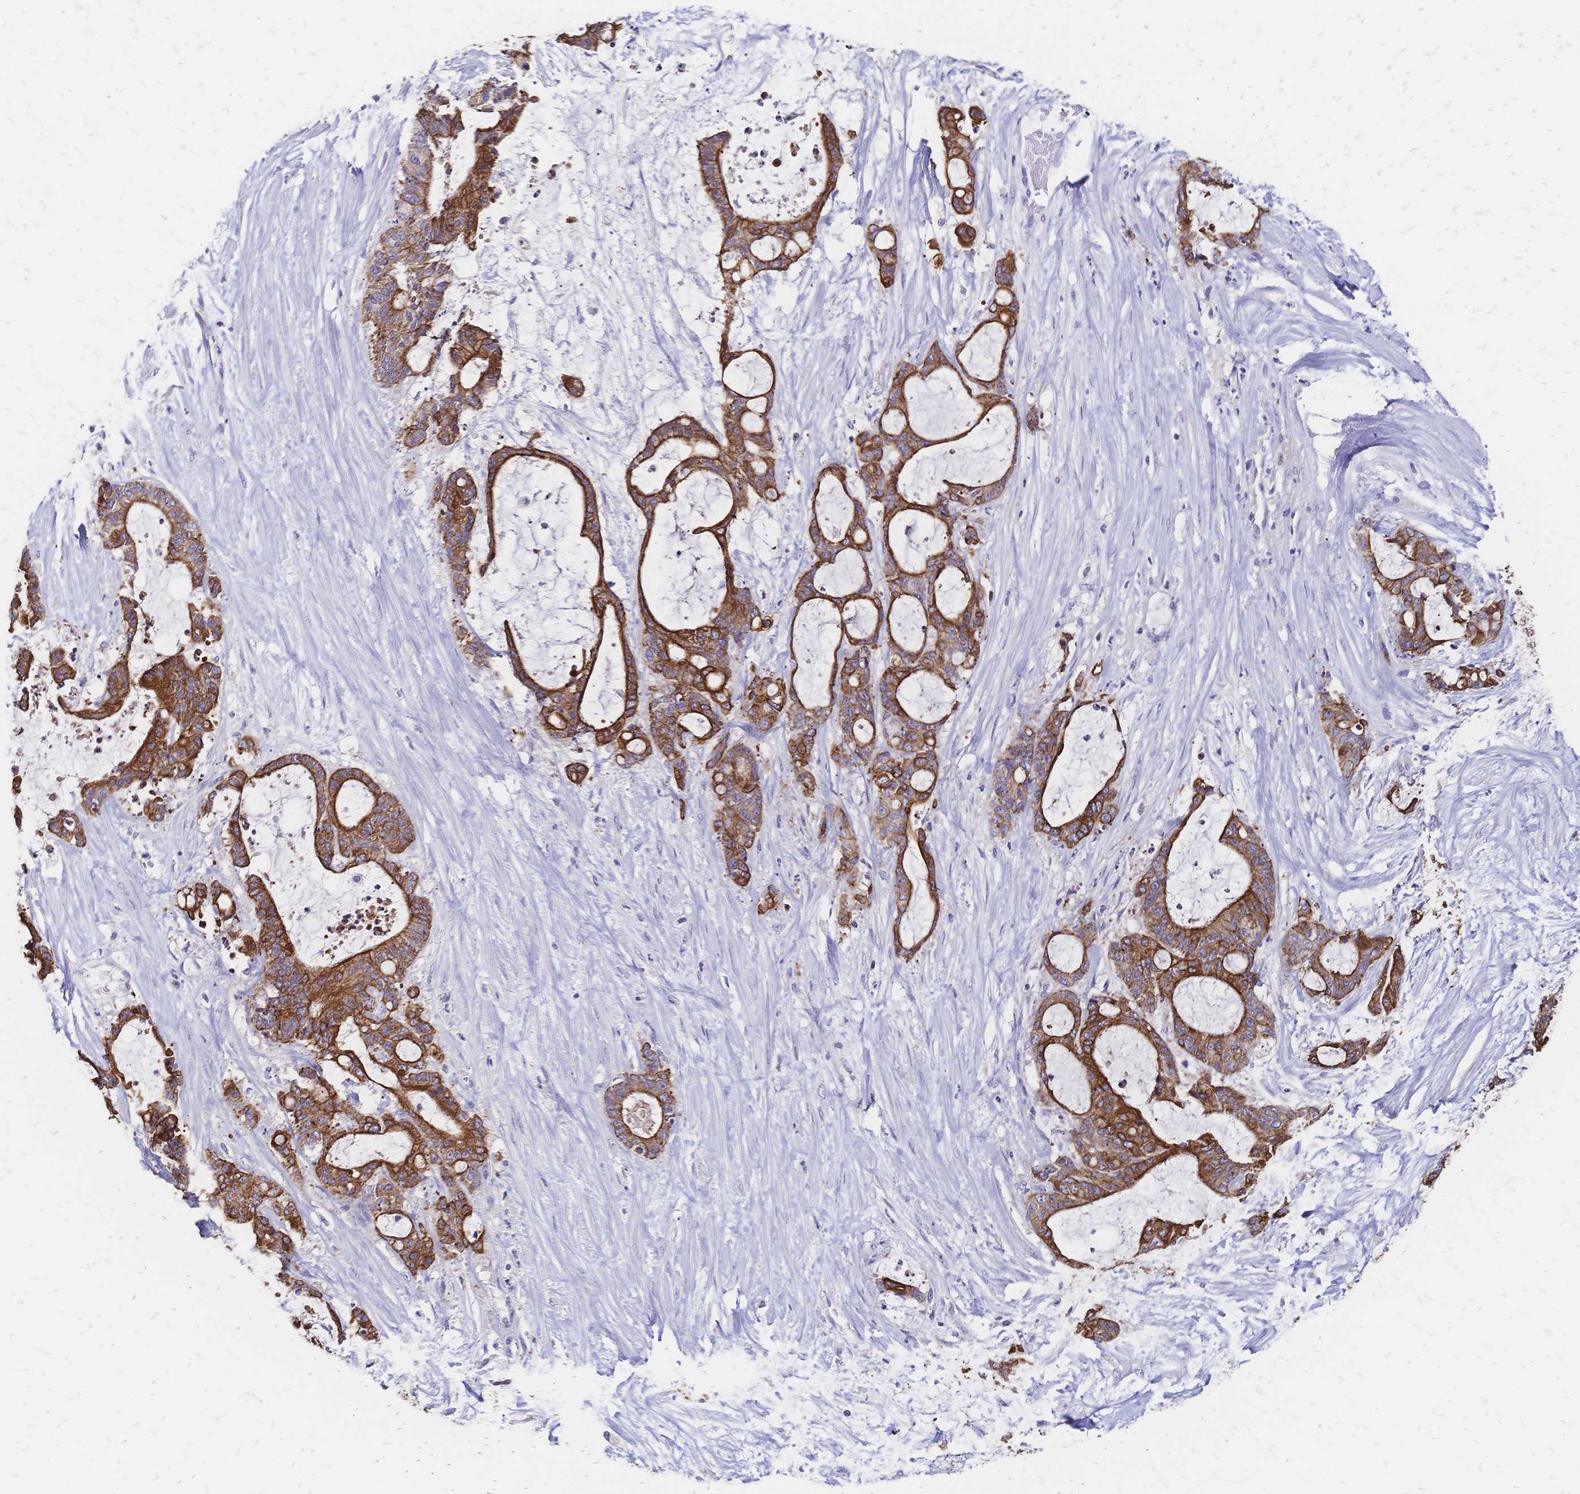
{"staining": {"intensity": "strong", "quantity": ">75%", "location": "cytoplasmic/membranous"}, "tissue": "liver cancer", "cell_type": "Tumor cells", "image_type": "cancer", "snomed": [{"axis": "morphology", "description": "Normal tissue, NOS"}, {"axis": "morphology", "description": "Cholangiocarcinoma"}, {"axis": "topography", "description": "Liver"}, {"axis": "topography", "description": "Peripheral nerve tissue"}], "caption": "Brown immunohistochemical staining in human liver cancer reveals strong cytoplasmic/membranous positivity in about >75% of tumor cells. Using DAB (3,3'-diaminobenzidine) (brown) and hematoxylin (blue) stains, captured at high magnification using brightfield microscopy.", "gene": "DTNB", "patient": {"sex": "female", "age": 73}}